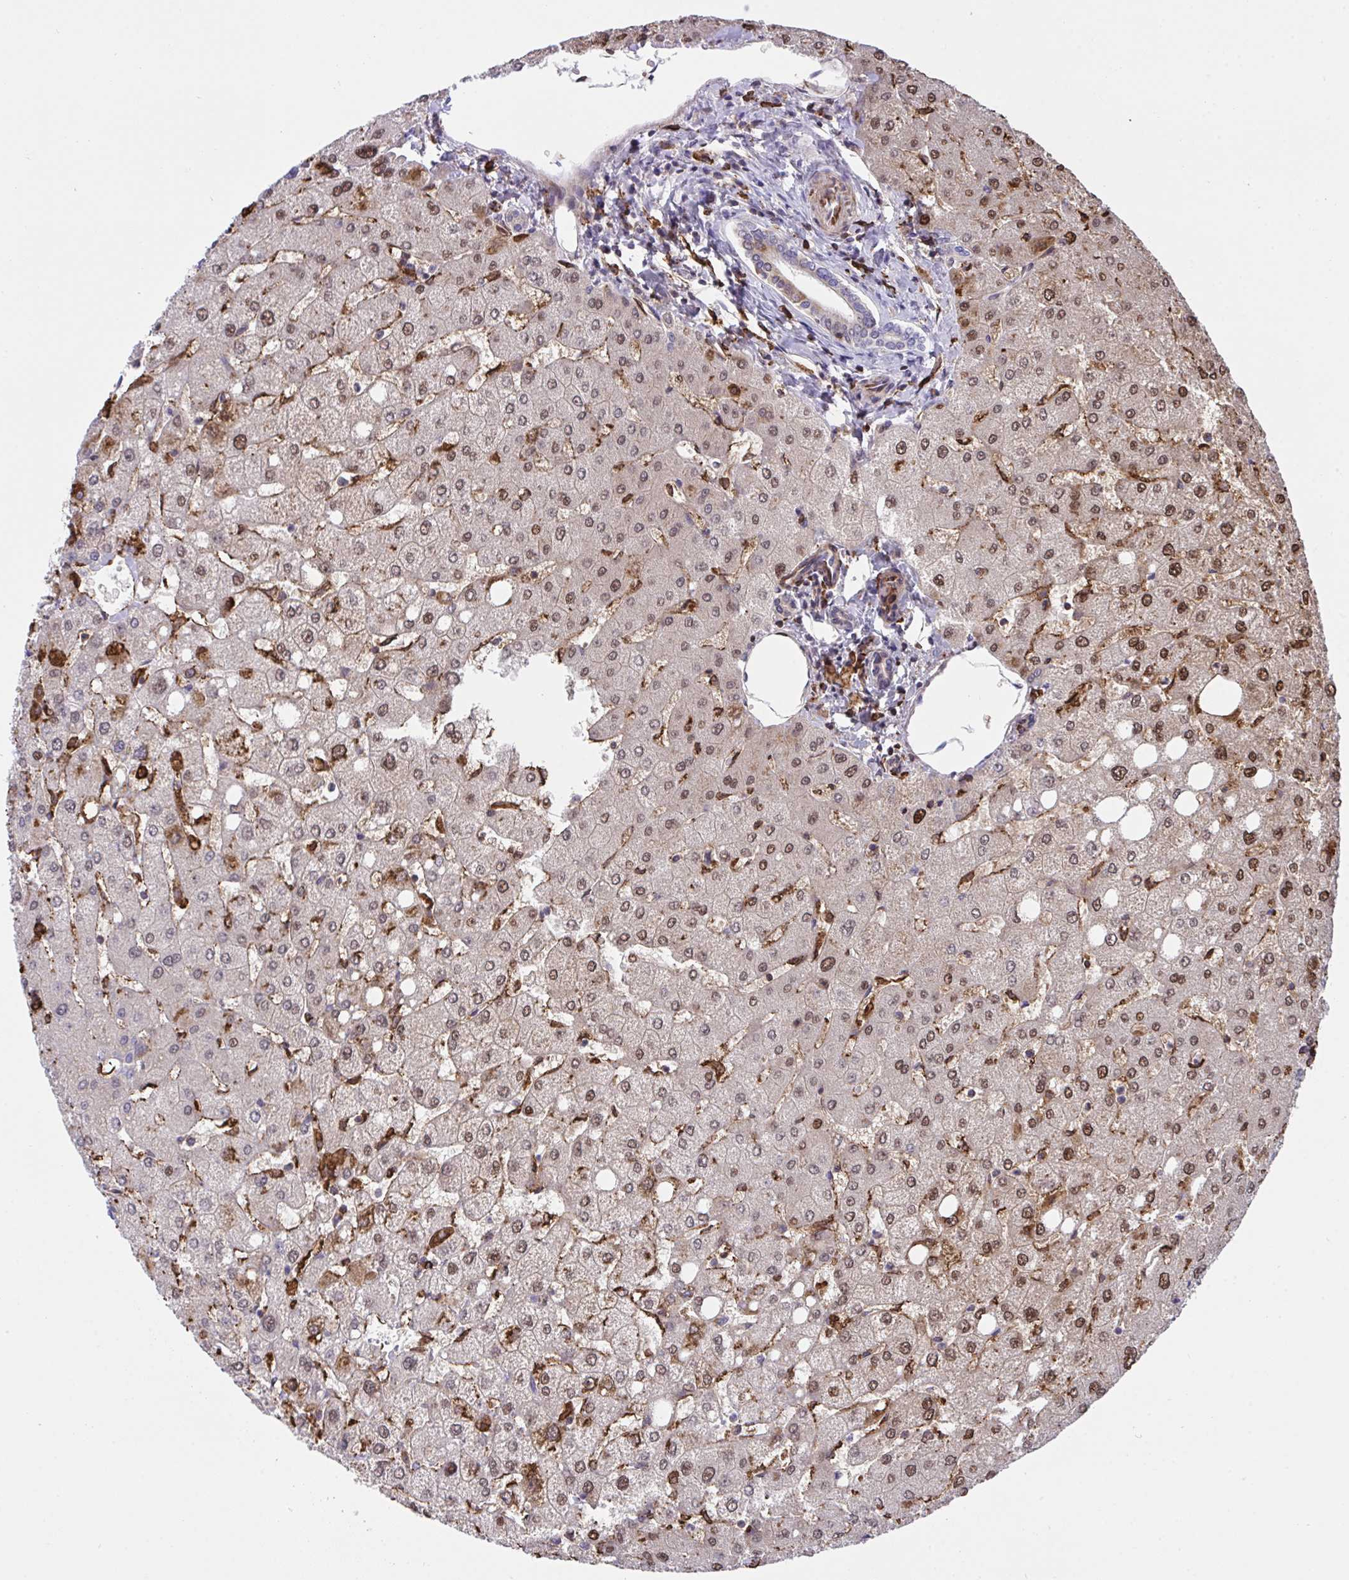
{"staining": {"intensity": "moderate", "quantity": "<25%", "location": "cytoplasmic/membranous"}, "tissue": "liver", "cell_type": "Cholangiocytes", "image_type": "normal", "snomed": [{"axis": "morphology", "description": "Normal tissue, NOS"}, {"axis": "topography", "description": "Liver"}], "caption": "Brown immunohistochemical staining in normal human liver demonstrates moderate cytoplasmic/membranous positivity in about <25% of cholangiocytes.", "gene": "PPIH", "patient": {"sex": "female", "age": 54}}